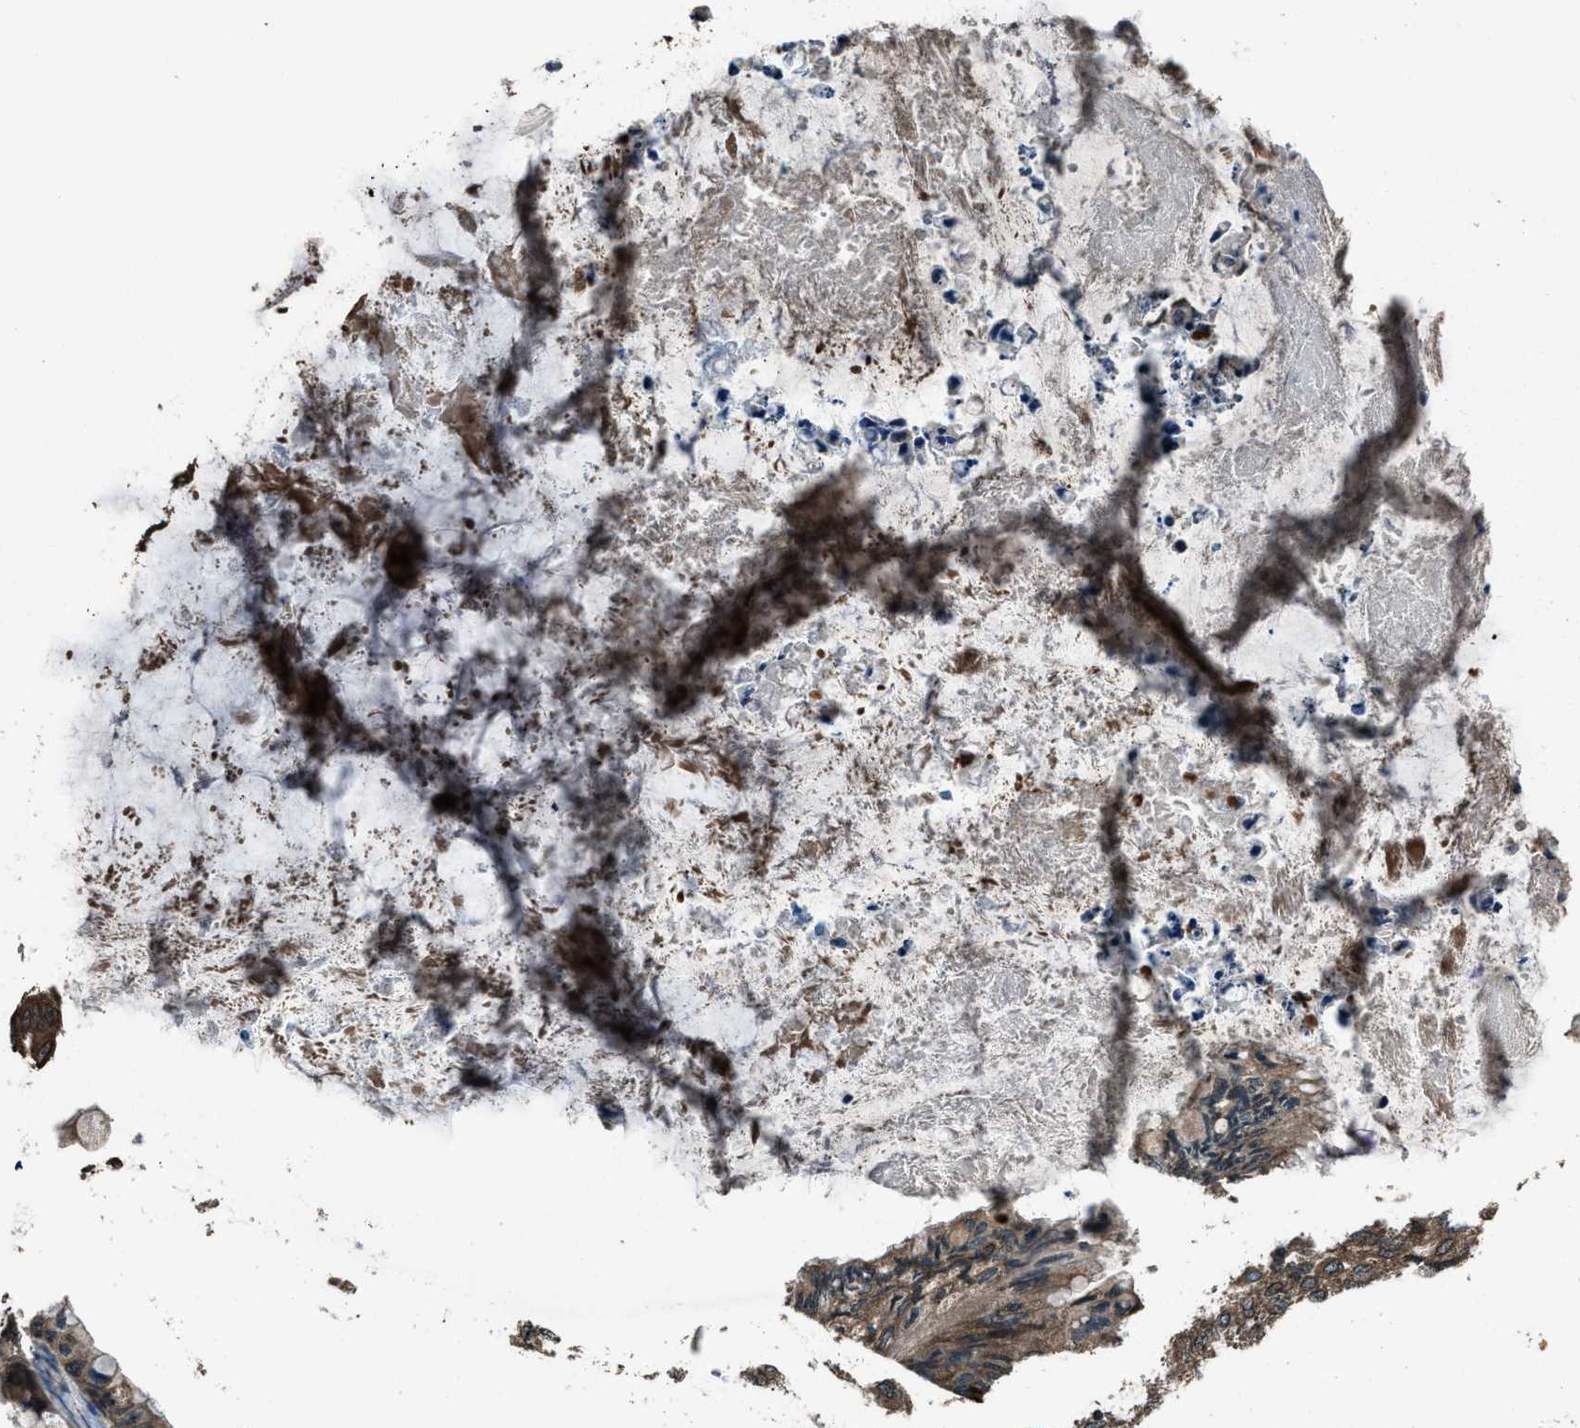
{"staining": {"intensity": "weak", "quantity": ">75%", "location": "cytoplasmic/membranous"}, "tissue": "ovarian cancer", "cell_type": "Tumor cells", "image_type": "cancer", "snomed": [{"axis": "morphology", "description": "Cystadenocarcinoma, mucinous, NOS"}, {"axis": "topography", "description": "Ovary"}], "caption": "A brown stain labels weak cytoplasmic/membranous positivity of a protein in human ovarian mucinous cystadenocarcinoma tumor cells.", "gene": "TRIM4", "patient": {"sex": "female", "age": 80}}